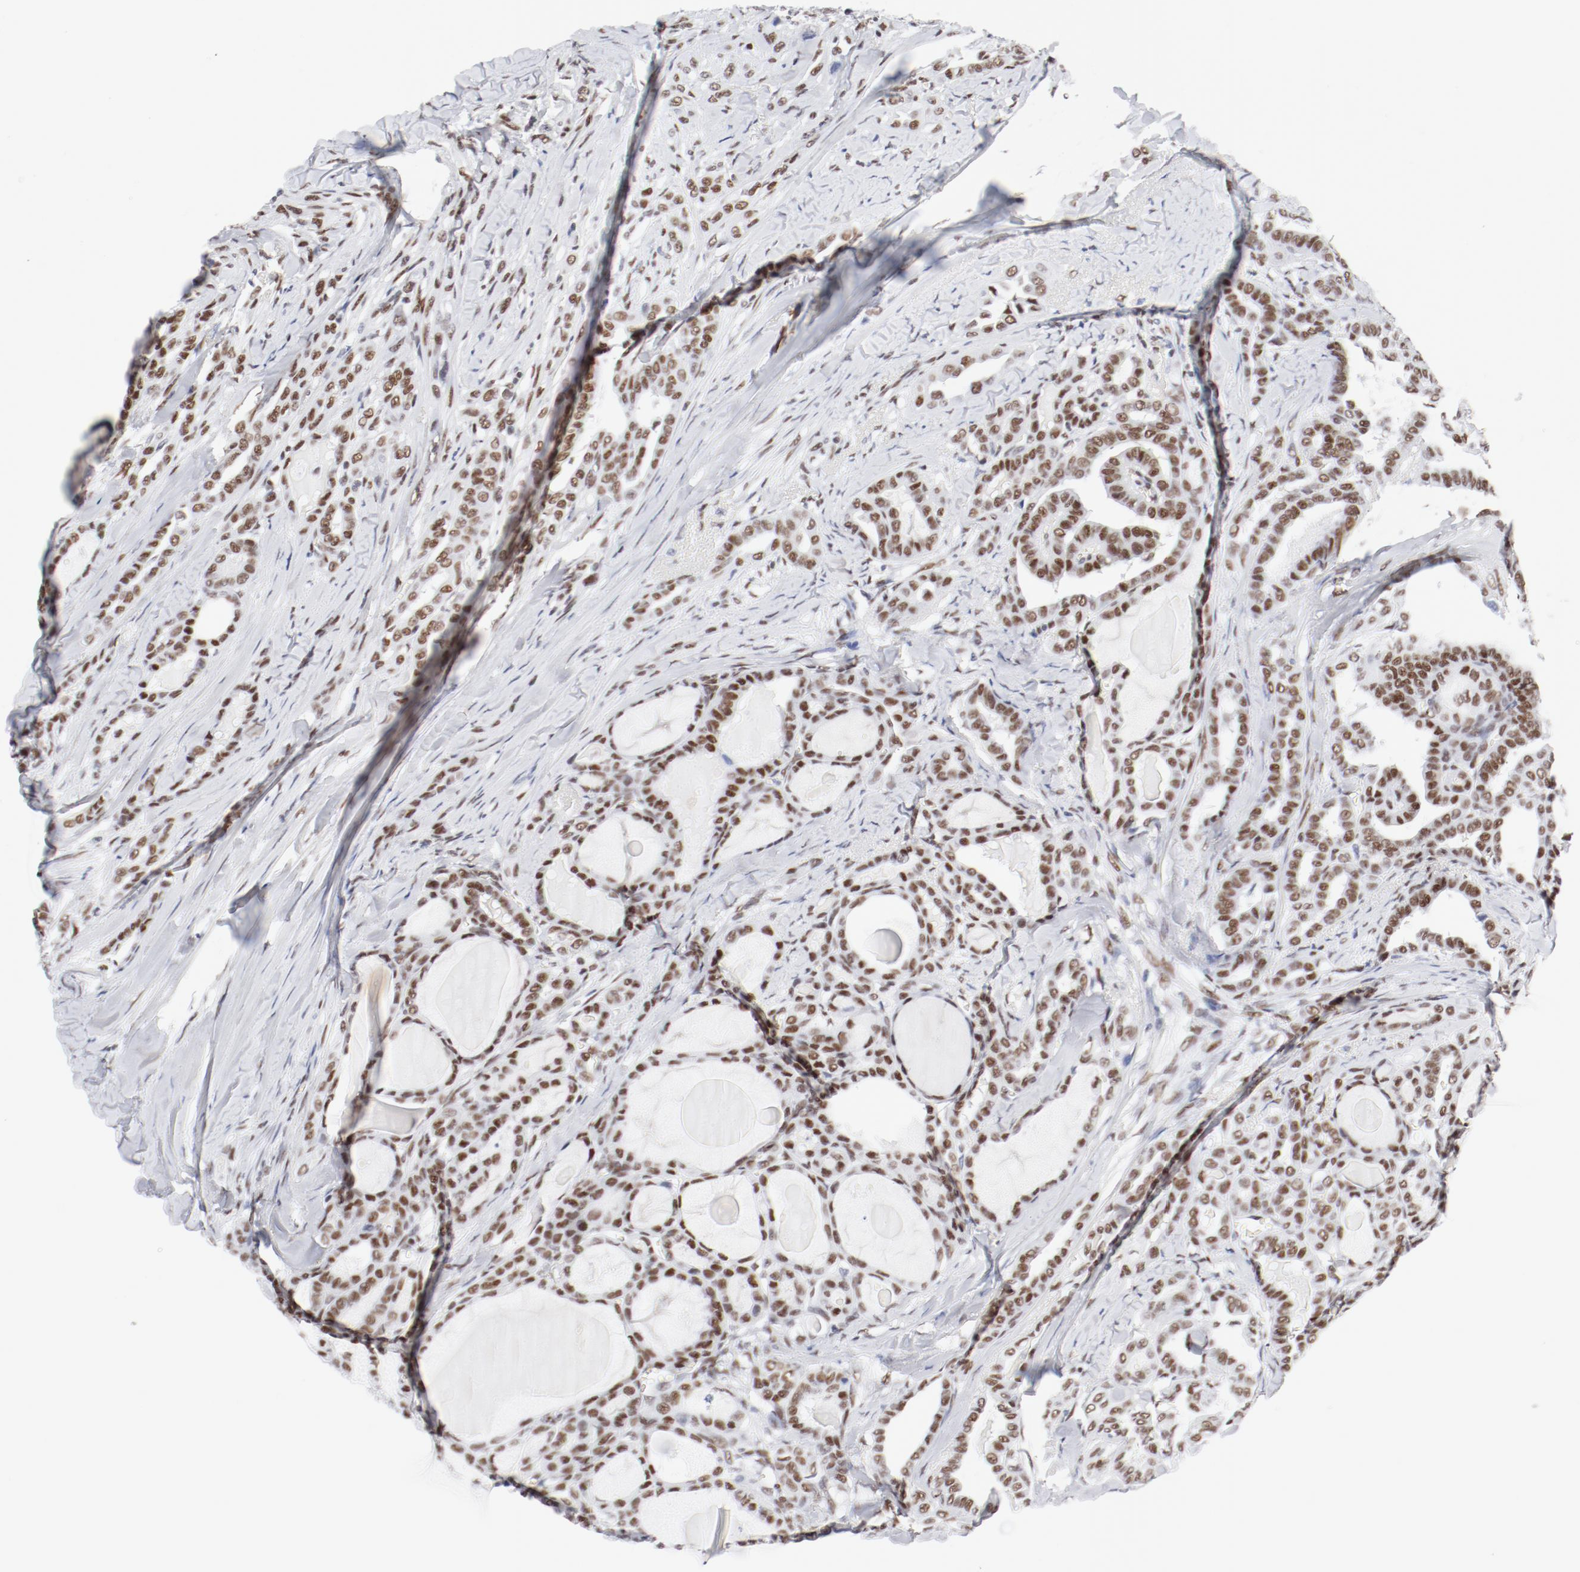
{"staining": {"intensity": "moderate", "quantity": ">75%", "location": "nuclear"}, "tissue": "thyroid cancer", "cell_type": "Tumor cells", "image_type": "cancer", "snomed": [{"axis": "morphology", "description": "Carcinoma, NOS"}, {"axis": "topography", "description": "Thyroid gland"}], "caption": "Tumor cells show medium levels of moderate nuclear staining in about >75% of cells in carcinoma (thyroid).", "gene": "ATF2", "patient": {"sex": "female", "age": 91}}